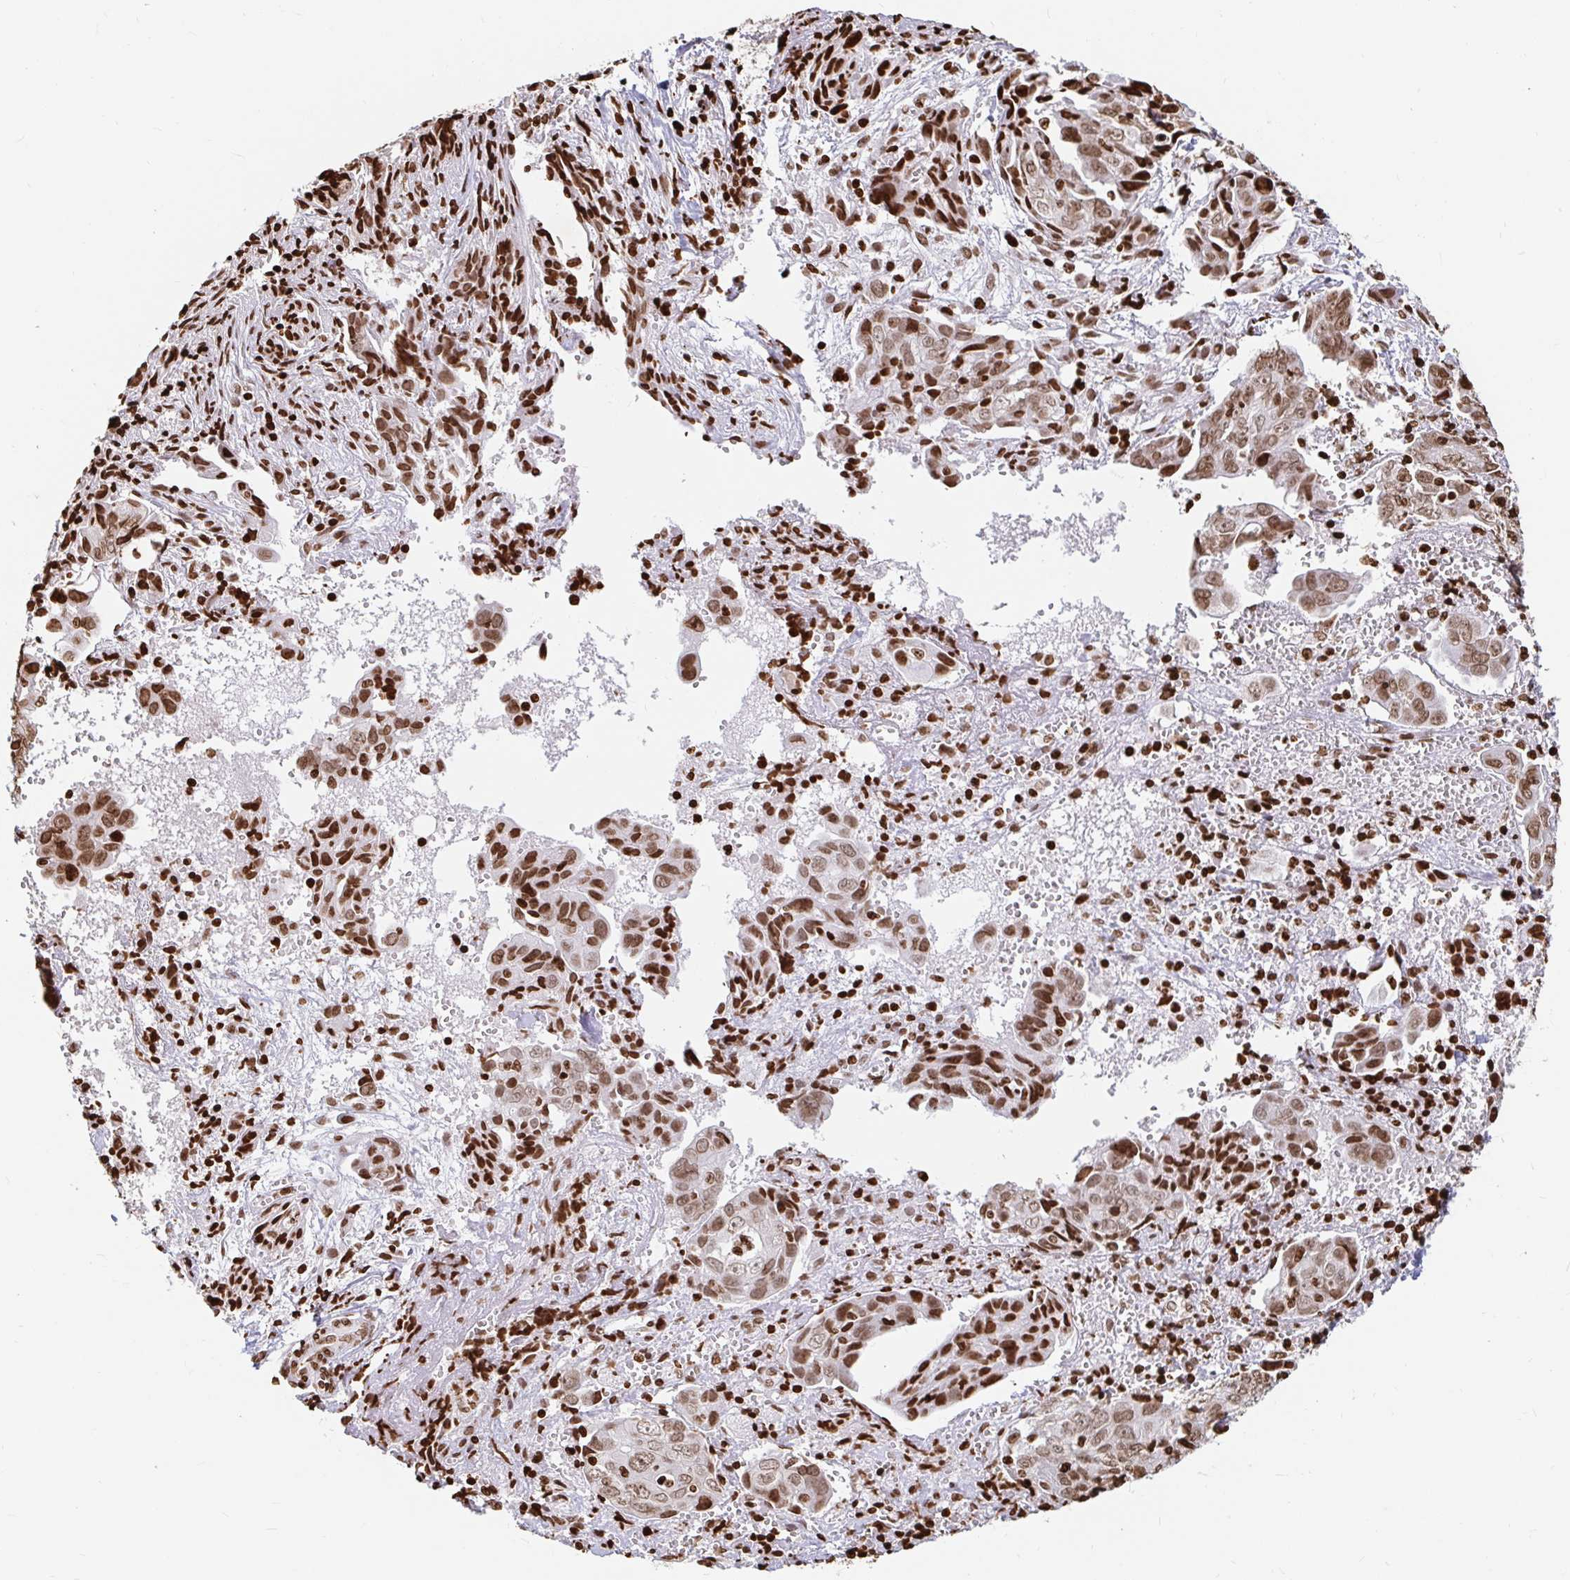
{"staining": {"intensity": "moderate", "quantity": ">75%", "location": "nuclear"}, "tissue": "ovarian cancer", "cell_type": "Tumor cells", "image_type": "cancer", "snomed": [{"axis": "morphology", "description": "Carcinoma, endometroid"}, {"axis": "topography", "description": "Ovary"}], "caption": "DAB immunohistochemical staining of human endometroid carcinoma (ovarian) reveals moderate nuclear protein staining in approximately >75% of tumor cells. The staining was performed using DAB to visualize the protein expression in brown, while the nuclei were stained in blue with hematoxylin (Magnification: 20x).", "gene": "H2BC5", "patient": {"sex": "female", "age": 70}}